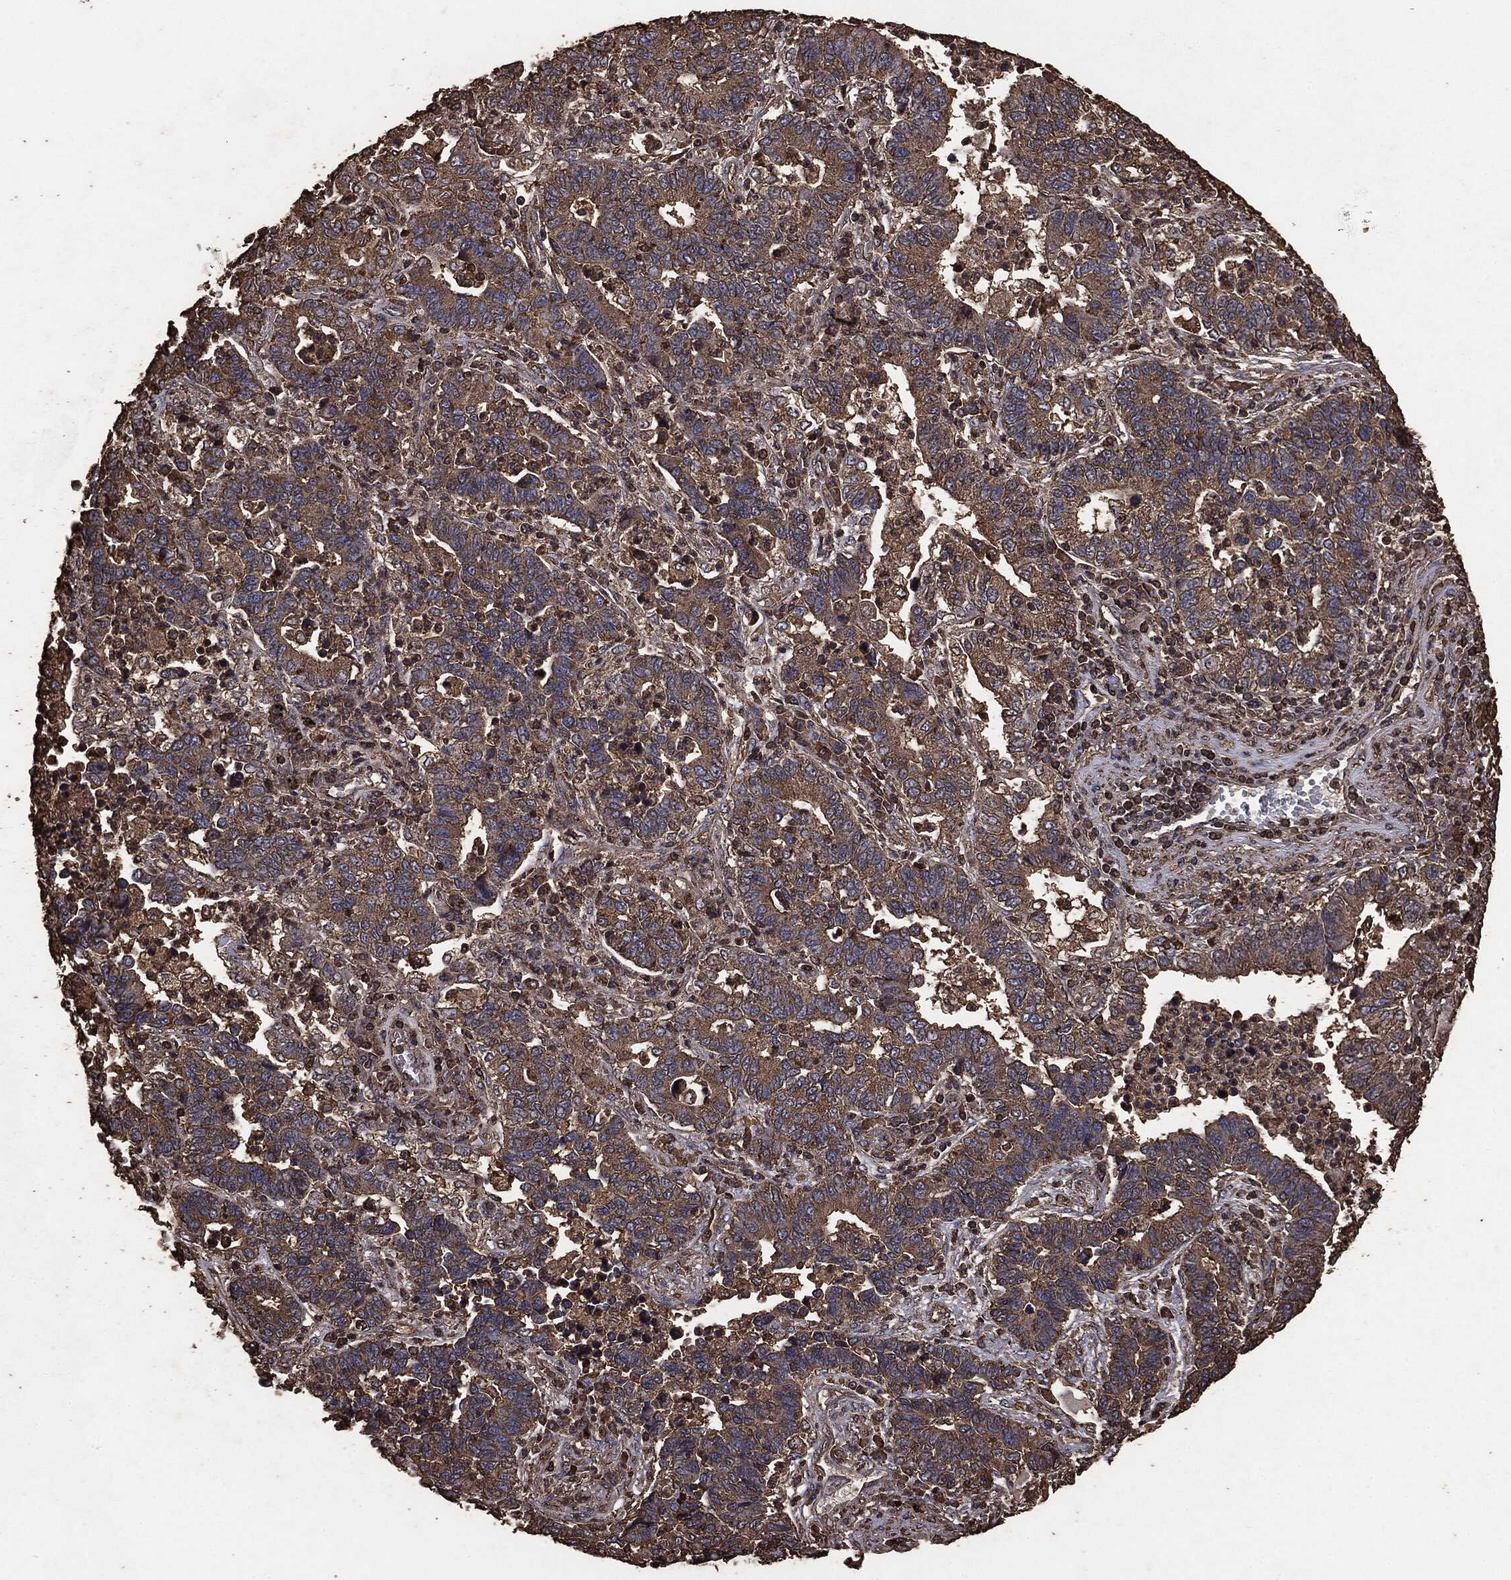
{"staining": {"intensity": "moderate", "quantity": ">75%", "location": "cytoplasmic/membranous"}, "tissue": "lung cancer", "cell_type": "Tumor cells", "image_type": "cancer", "snomed": [{"axis": "morphology", "description": "Adenocarcinoma, NOS"}, {"axis": "topography", "description": "Lung"}], "caption": "About >75% of tumor cells in human lung cancer (adenocarcinoma) show moderate cytoplasmic/membranous protein expression as visualized by brown immunohistochemical staining.", "gene": "MTOR", "patient": {"sex": "female", "age": 57}}